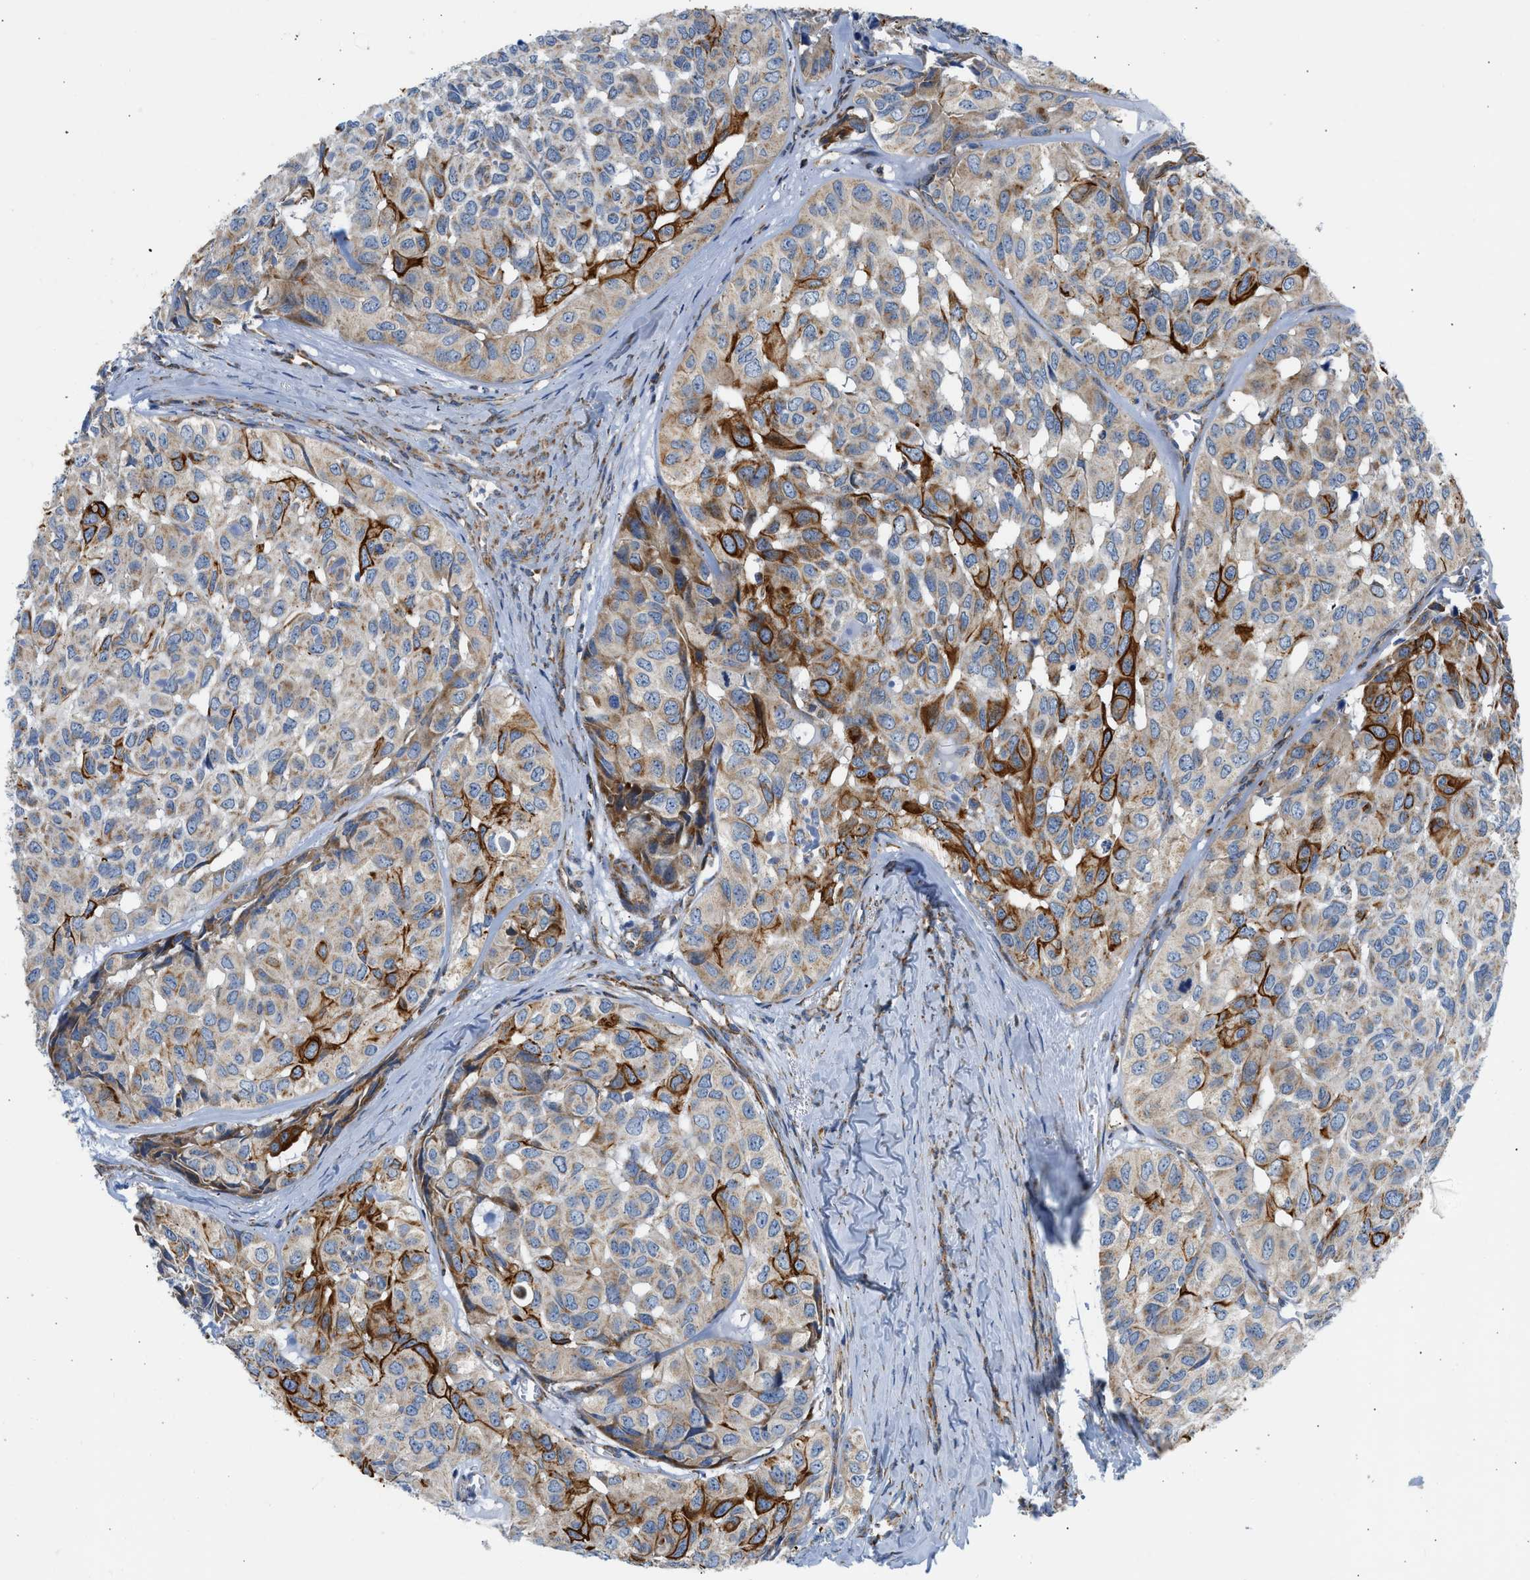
{"staining": {"intensity": "strong", "quantity": "<25%", "location": "cytoplasmic/membranous"}, "tissue": "head and neck cancer", "cell_type": "Tumor cells", "image_type": "cancer", "snomed": [{"axis": "morphology", "description": "Adenocarcinoma, NOS"}, {"axis": "topography", "description": "Salivary gland, NOS"}, {"axis": "topography", "description": "Head-Neck"}], "caption": "Brown immunohistochemical staining in head and neck cancer (adenocarcinoma) exhibits strong cytoplasmic/membranous staining in approximately <25% of tumor cells. Ihc stains the protein of interest in brown and the nuclei are stained blue.", "gene": "CAMKK2", "patient": {"sex": "female", "age": 76}}